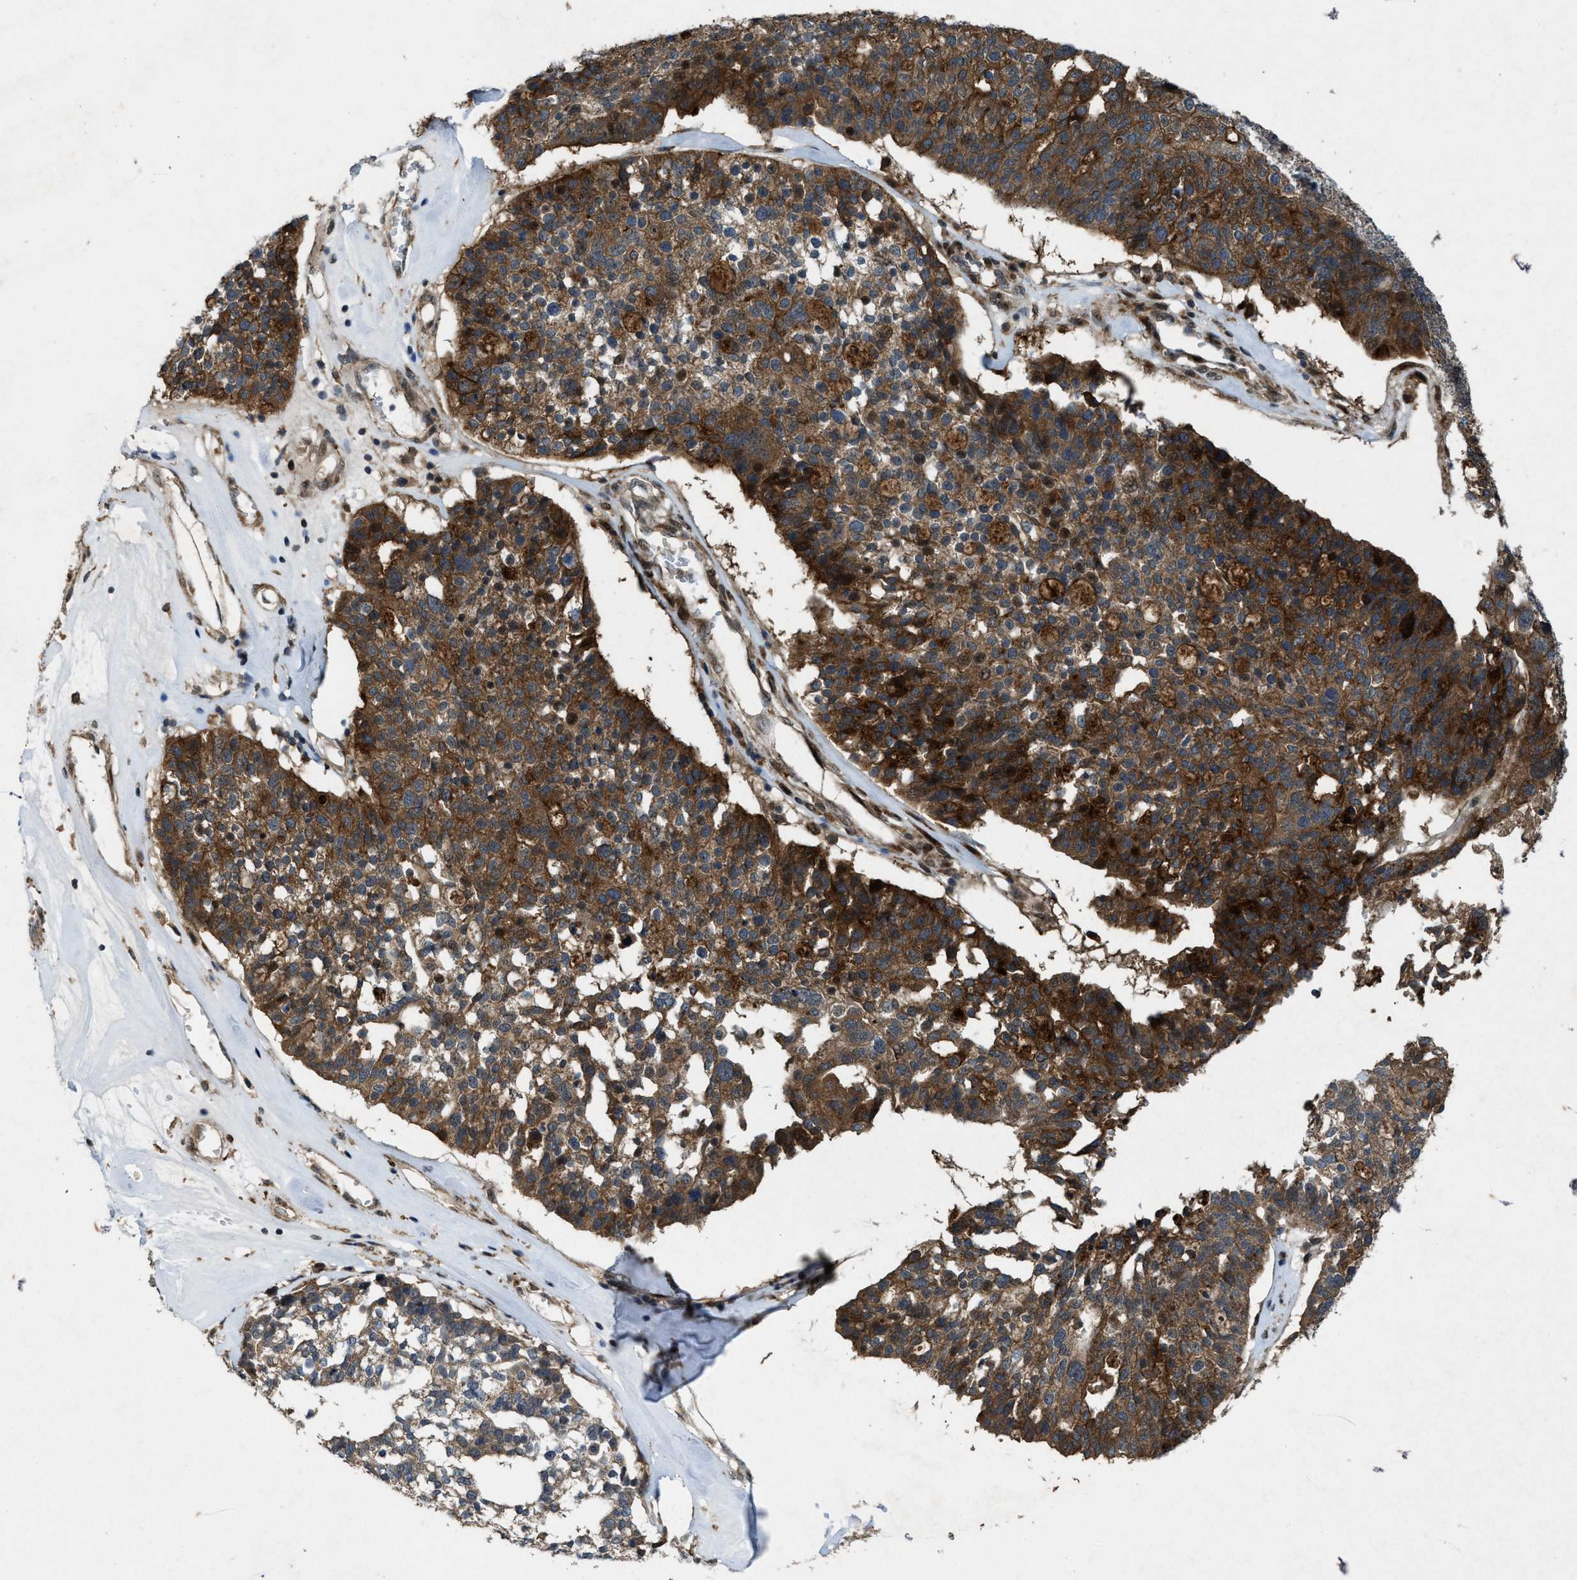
{"staining": {"intensity": "moderate", "quantity": ">75%", "location": "cytoplasmic/membranous"}, "tissue": "ovarian cancer", "cell_type": "Tumor cells", "image_type": "cancer", "snomed": [{"axis": "morphology", "description": "Cystadenocarcinoma, serous, NOS"}, {"axis": "topography", "description": "Ovary"}], "caption": "Immunohistochemical staining of human ovarian cancer (serous cystadenocarcinoma) shows medium levels of moderate cytoplasmic/membranous expression in approximately >75% of tumor cells.", "gene": "LRRC72", "patient": {"sex": "female", "age": 59}}